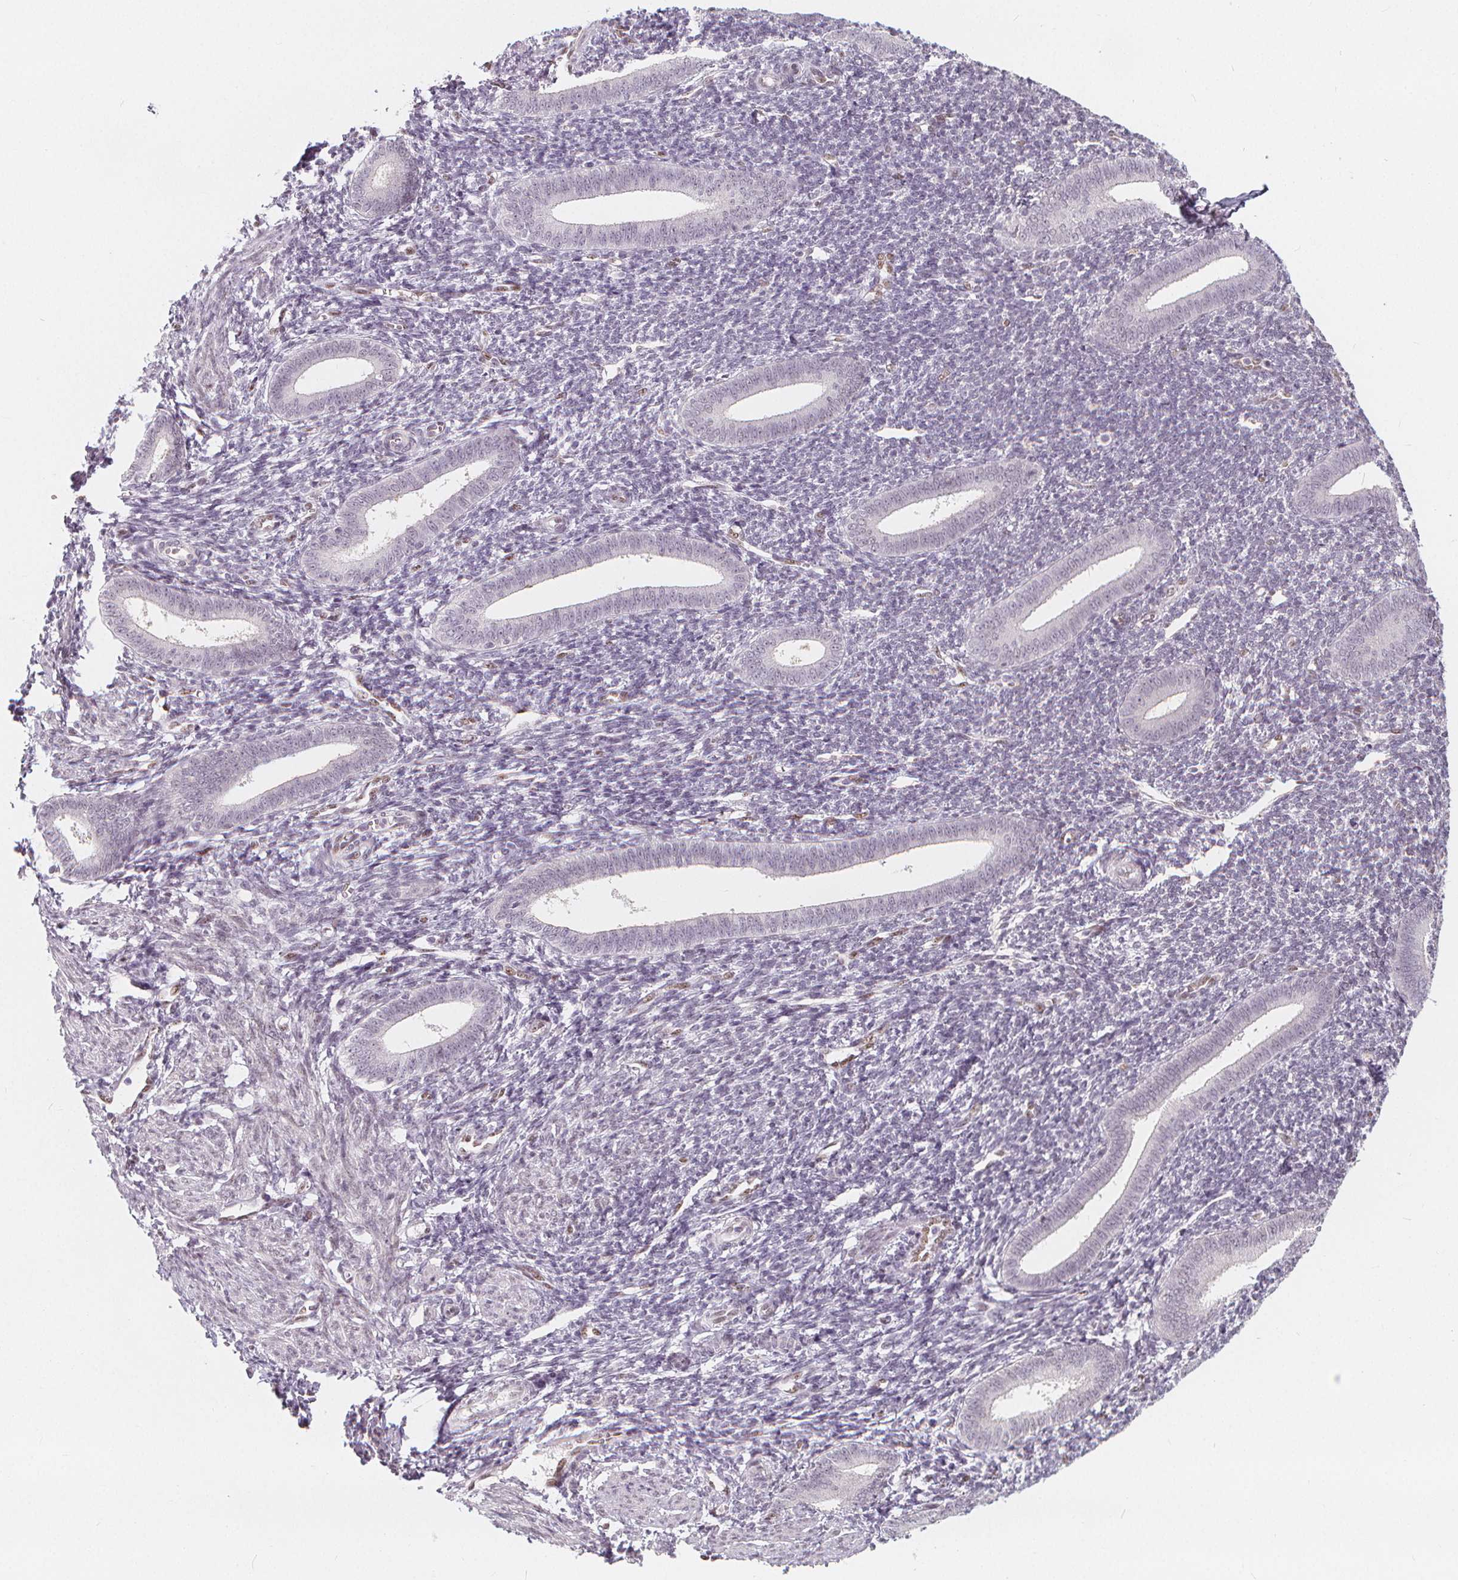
{"staining": {"intensity": "weak", "quantity": "<25%", "location": "cytoplasmic/membranous"}, "tissue": "endometrium", "cell_type": "Cells in endometrial stroma", "image_type": "normal", "snomed": [{"axis": "morphology", "description": "Normal tissue, NOS"}, {"axis": "topography", "description": "Endometrium"}], "caption": "Immunohistochemistry (IHC) histopathology image of normal endometrium: human endometrium stained with DAB exhibits no significant protein expression in cells in endometrial stroma. Brightfield microscopy of IHC stained with DAB (brown) and hematoxylin (blue), captured at high magnification.", "gene": "DRC3", "patient": {"sex": "female", "age": 25}}